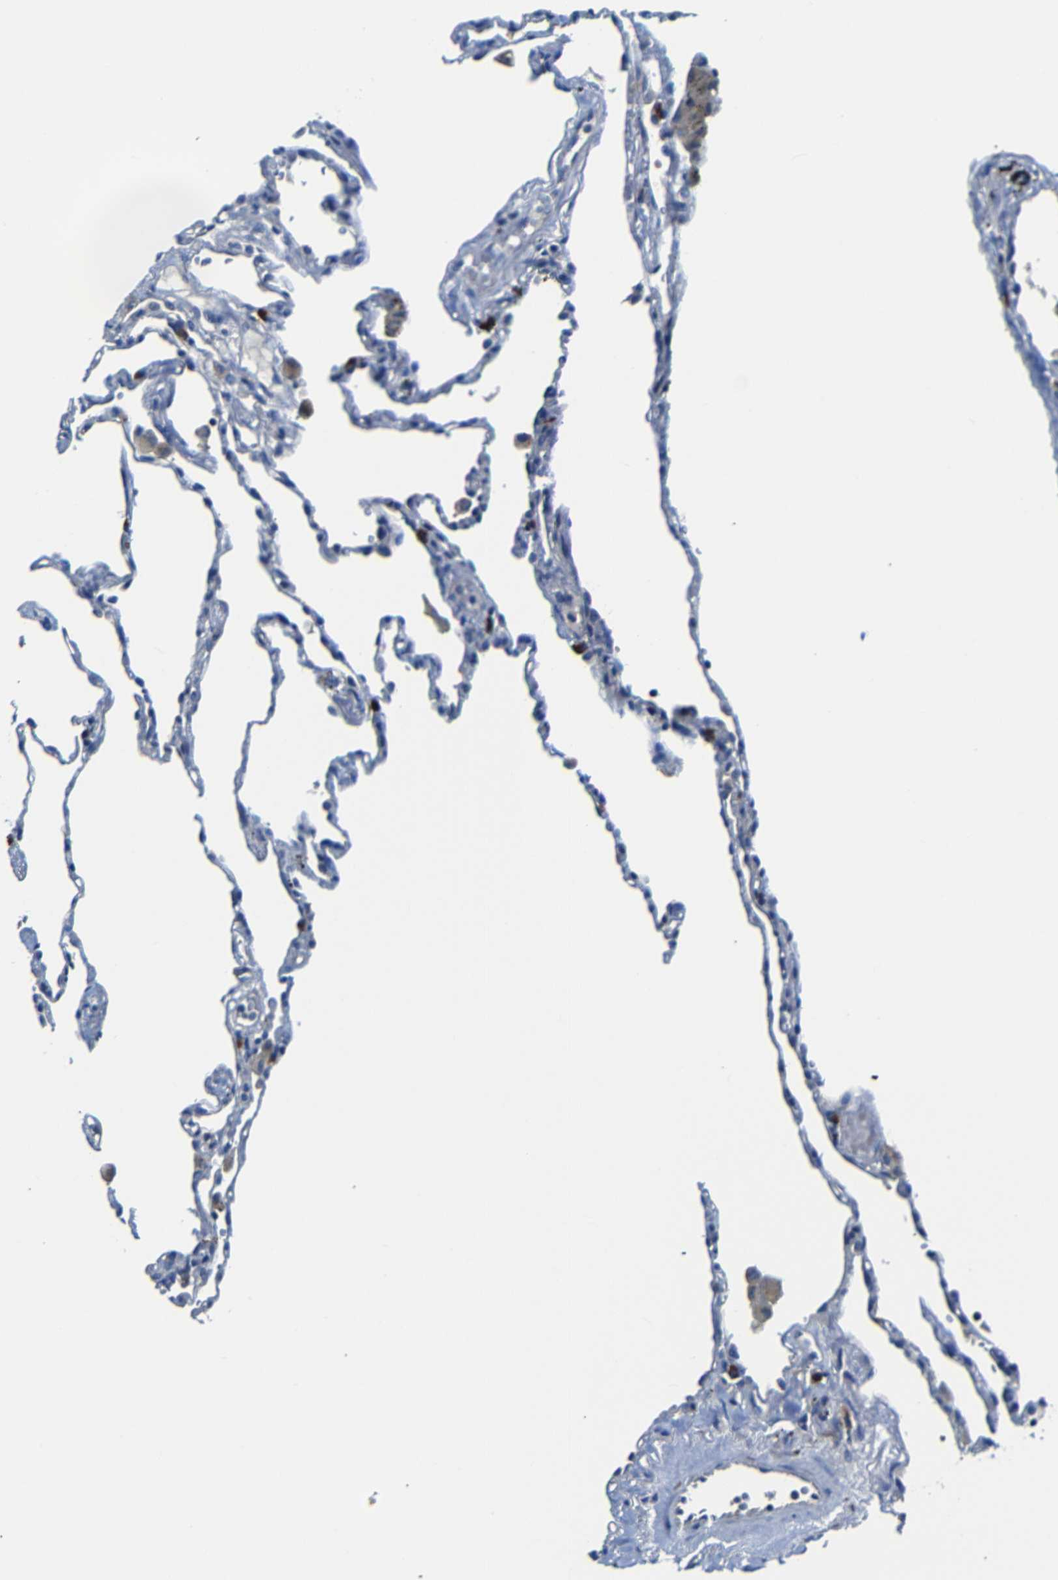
{"staining": {"intensity": "negative", "quantity": "none", "location": "none"}, "tissue": "lung", "cell_type": "Alveolar cells", "image_type": "normal", "snomed": [{"axis": "morphology", "description": "Normal tissue, NOS"}, {"axis": "topography", "description": "Lung"}], "caption": "Immunohistochemistry histopathology image of normal lung: human lung stained with DAB (3,3'-diaminobenzidine) exhibits no significant protein positivity in alveolar cells.", "gene": "AFDN", "patient": {"sex": "male", "age": 59}}